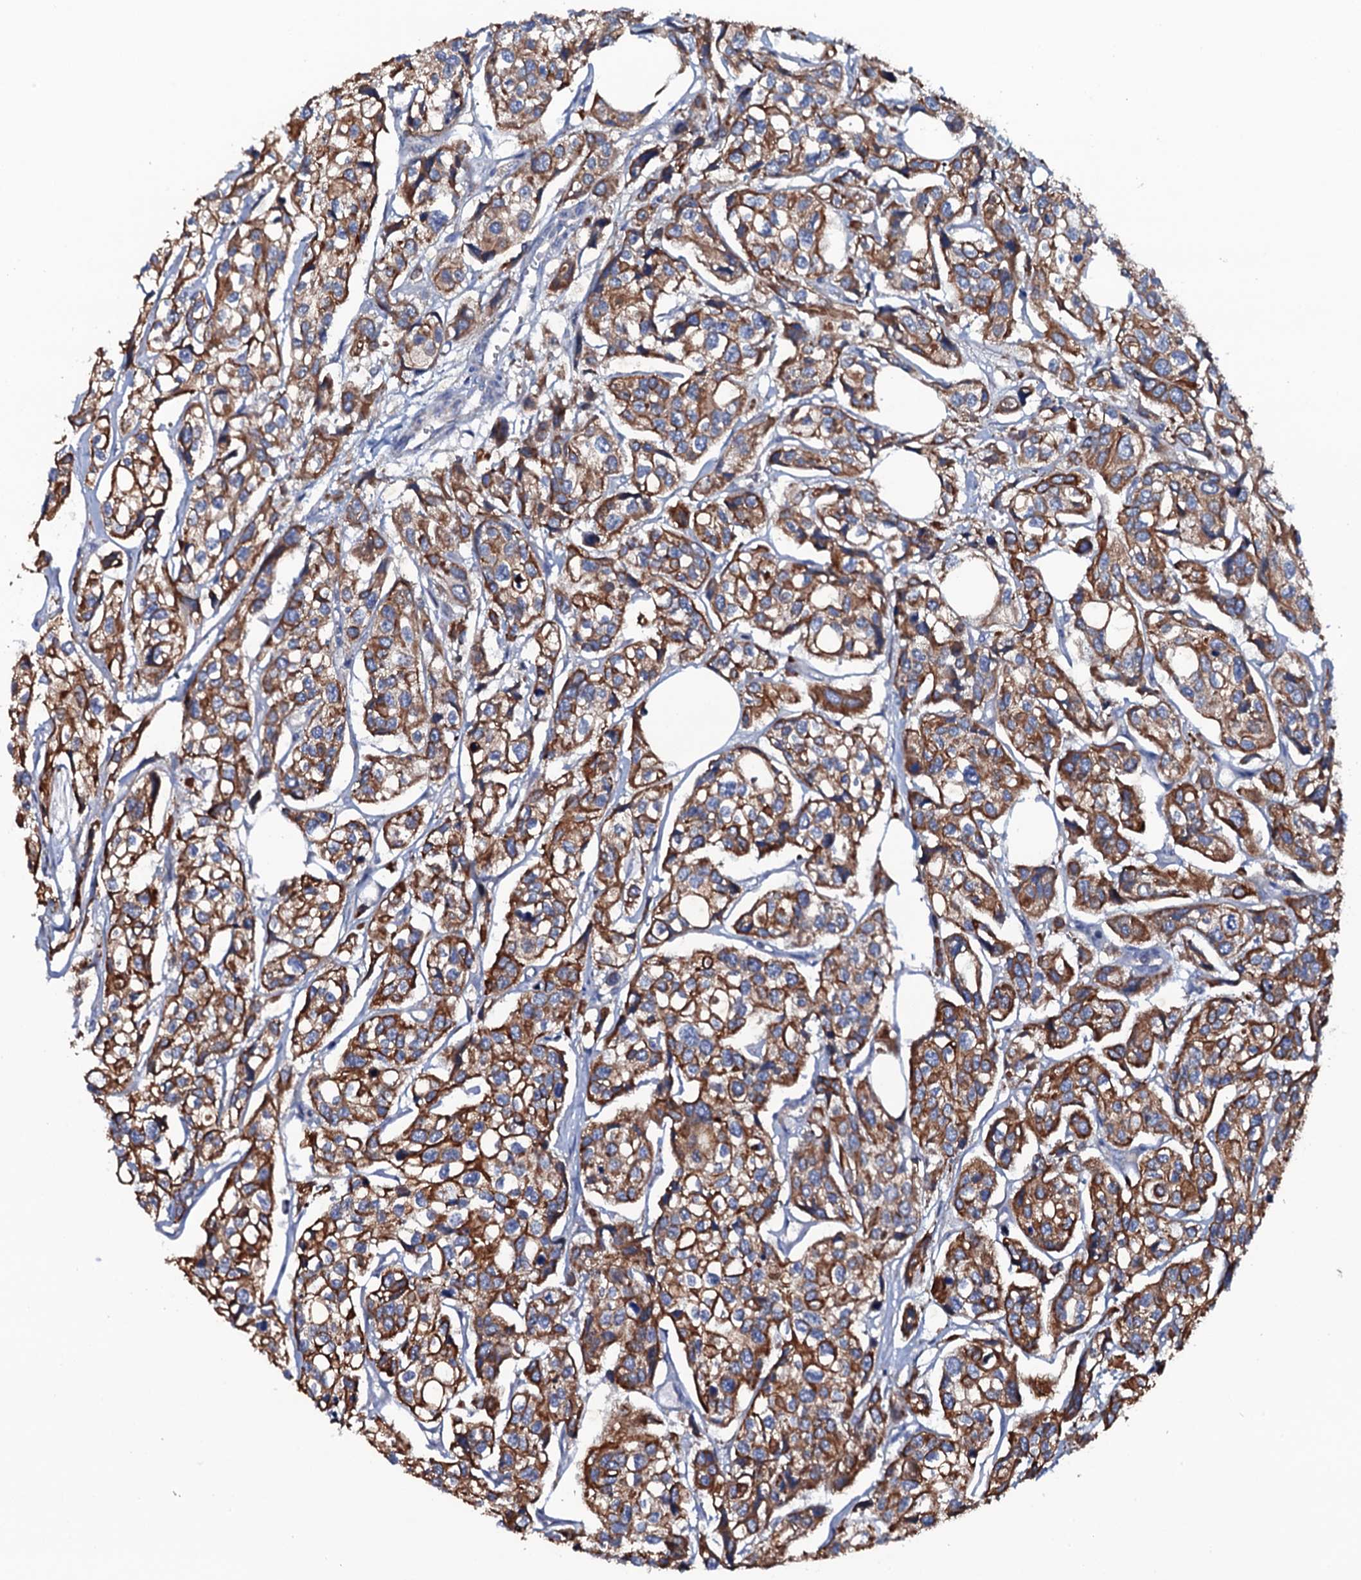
{"staining": {"intensity": "strong", "quantity": ">75%", "location": "cytoplasmic/membranous"}, "tissue": "urothelial cancer", "cell_type": "Tumor cells", "image_type": "cancer", "snomed": [{"axis": "morphology", "description": "Urothelial carcinoma, High grade"}, {"axis": "topography", "description": "Urinary bladder"}], "caption": "Protein expression analysis of human urothelial cancer reveals strong cytoplasmic/membranous positivity in approximately >75% of tumor cells.", "gene": "NEK1", "patient": {"sex": "male", "age": 67}}